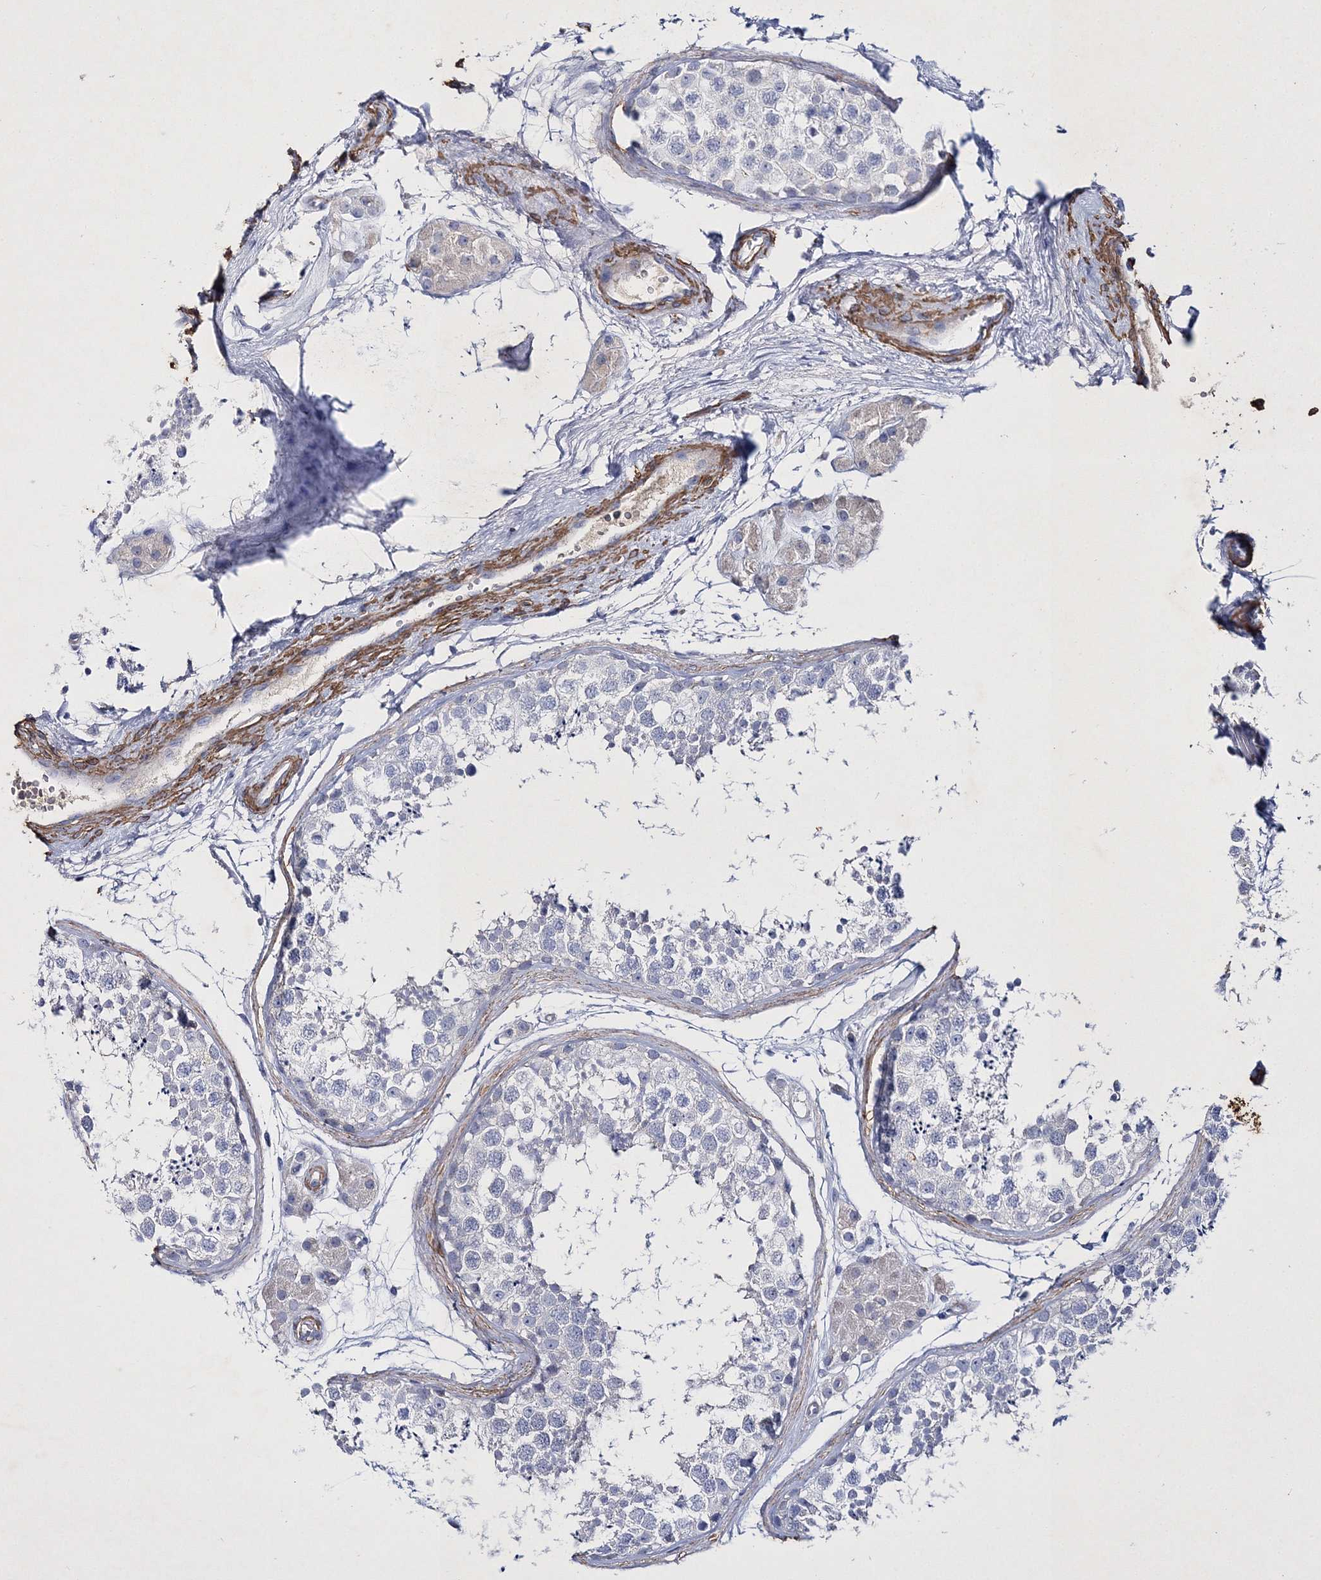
{"staining": {"intensity": "negative", "quantity": "none", "location": "none"}, "tissue": "testis", "cell_type": "Cells in seminiferous ducts", "image_type": "normal", "snomed": [{"axis": "morphology", "description": "Normal tissue, NOS"}, {"axis": "topography", "description": "Testis"}], "caption": "Immunohistochemistry of normal human testis displays no staining in cells in seminiferous ducts.", "gene": "RTN2", "patient": {"sex": "male", "age": 56}}